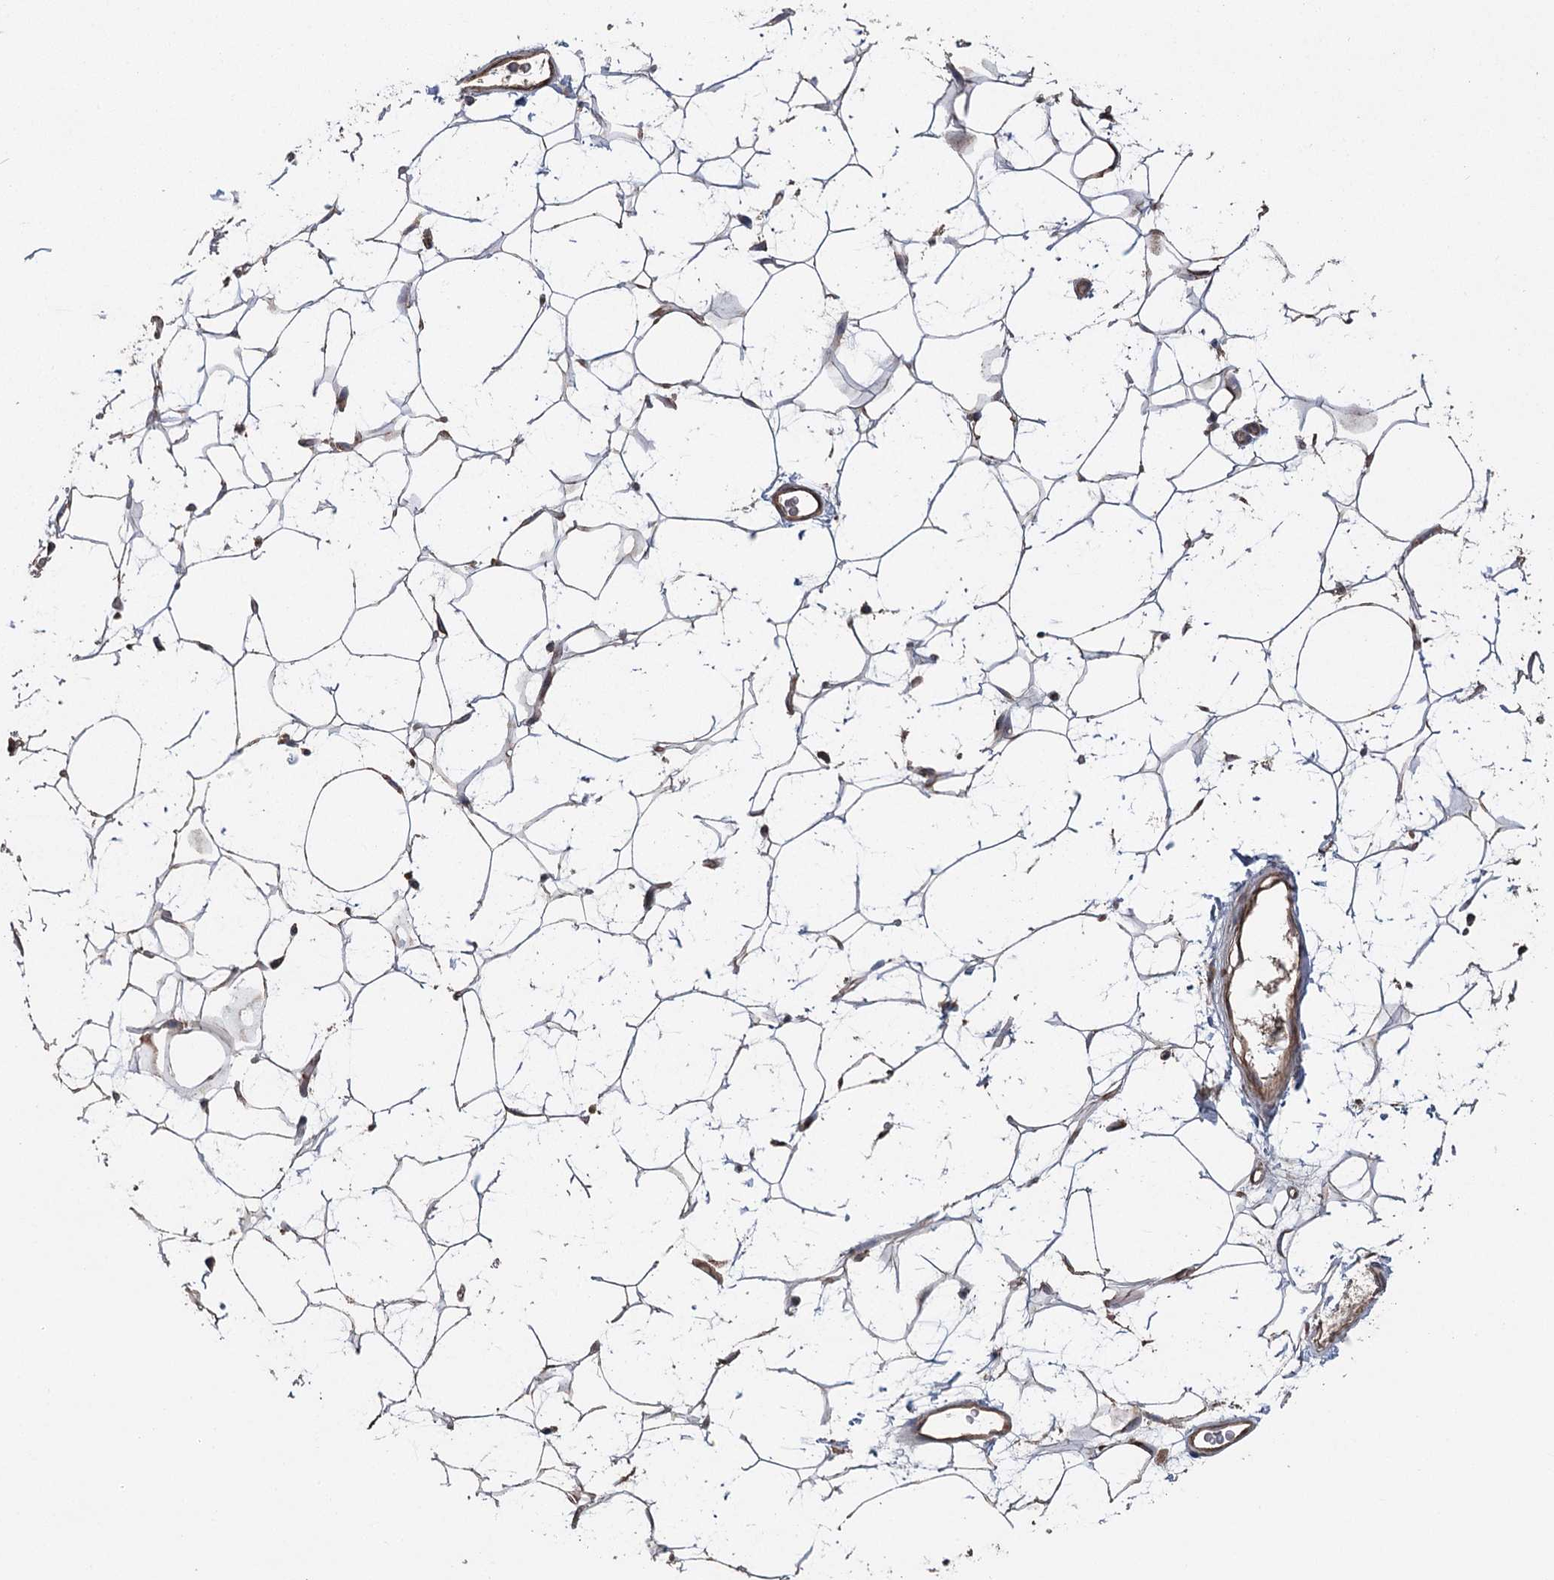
{"staining": {"intensity": "weak", "quantity": ">75%", "location": "cytoplasmic/membranous"}, "tissue": "adipose tissue", "cell_type": "Adipocytes", "image_type": "normal", "snomed": [{"axis": "morphology", "description": "Normal tissue, NOS"}, {"axis": "topography", "description": "Breast"}], "caption": "Immunohistochemical staining of unremarkable human adipose tissue exhibits weak cytoplasmic/membranous protein expression in about >75% of adipocytes.", "gene": "RWDD4", "patient": {"sex": "female", "age": 26}}